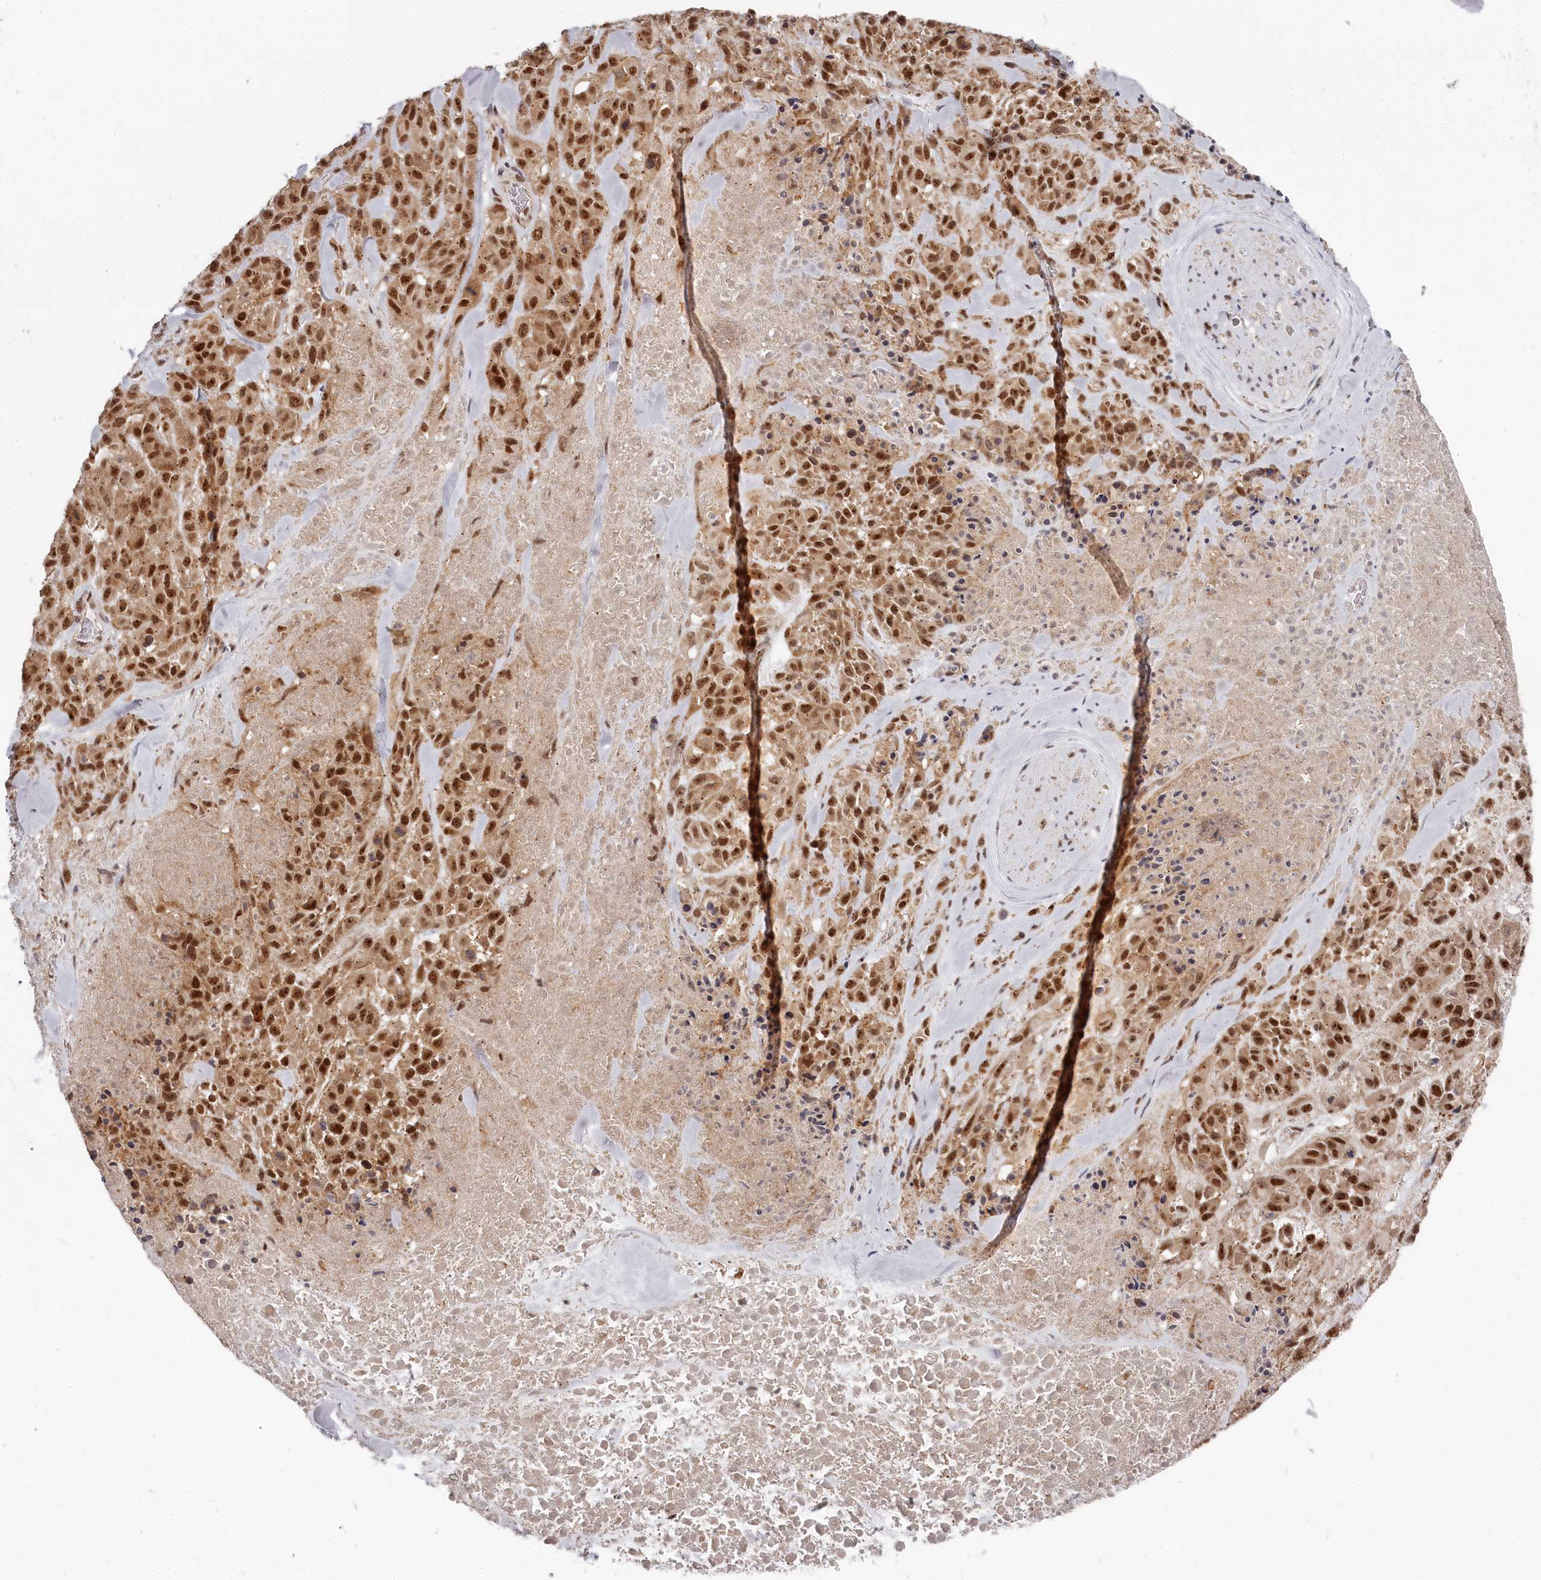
{"staining": {"intensity": "moderate", "quantity": ">75%", "location": "cytoplasmic/membranous,nuclear"}, "tissue": "melanoma", "cell_type": "Tumor cells", "image_type": "cancer", "snomed": [{"axis": "morphology", "description": "Malignant melanoma, Metastatic site"}, {"axis": "topography", "description": "Skin"}], "caption": "Immunohistochemistry (DAB (3,3'-diaminobenzidine)) staining of melanoma reveals moderate cytoplasmic/membranous and nuclear protein expression in about >75% of tumor cells.", "gene": "EXOSC1", "patient": {"sex": "female", "age": 81}}